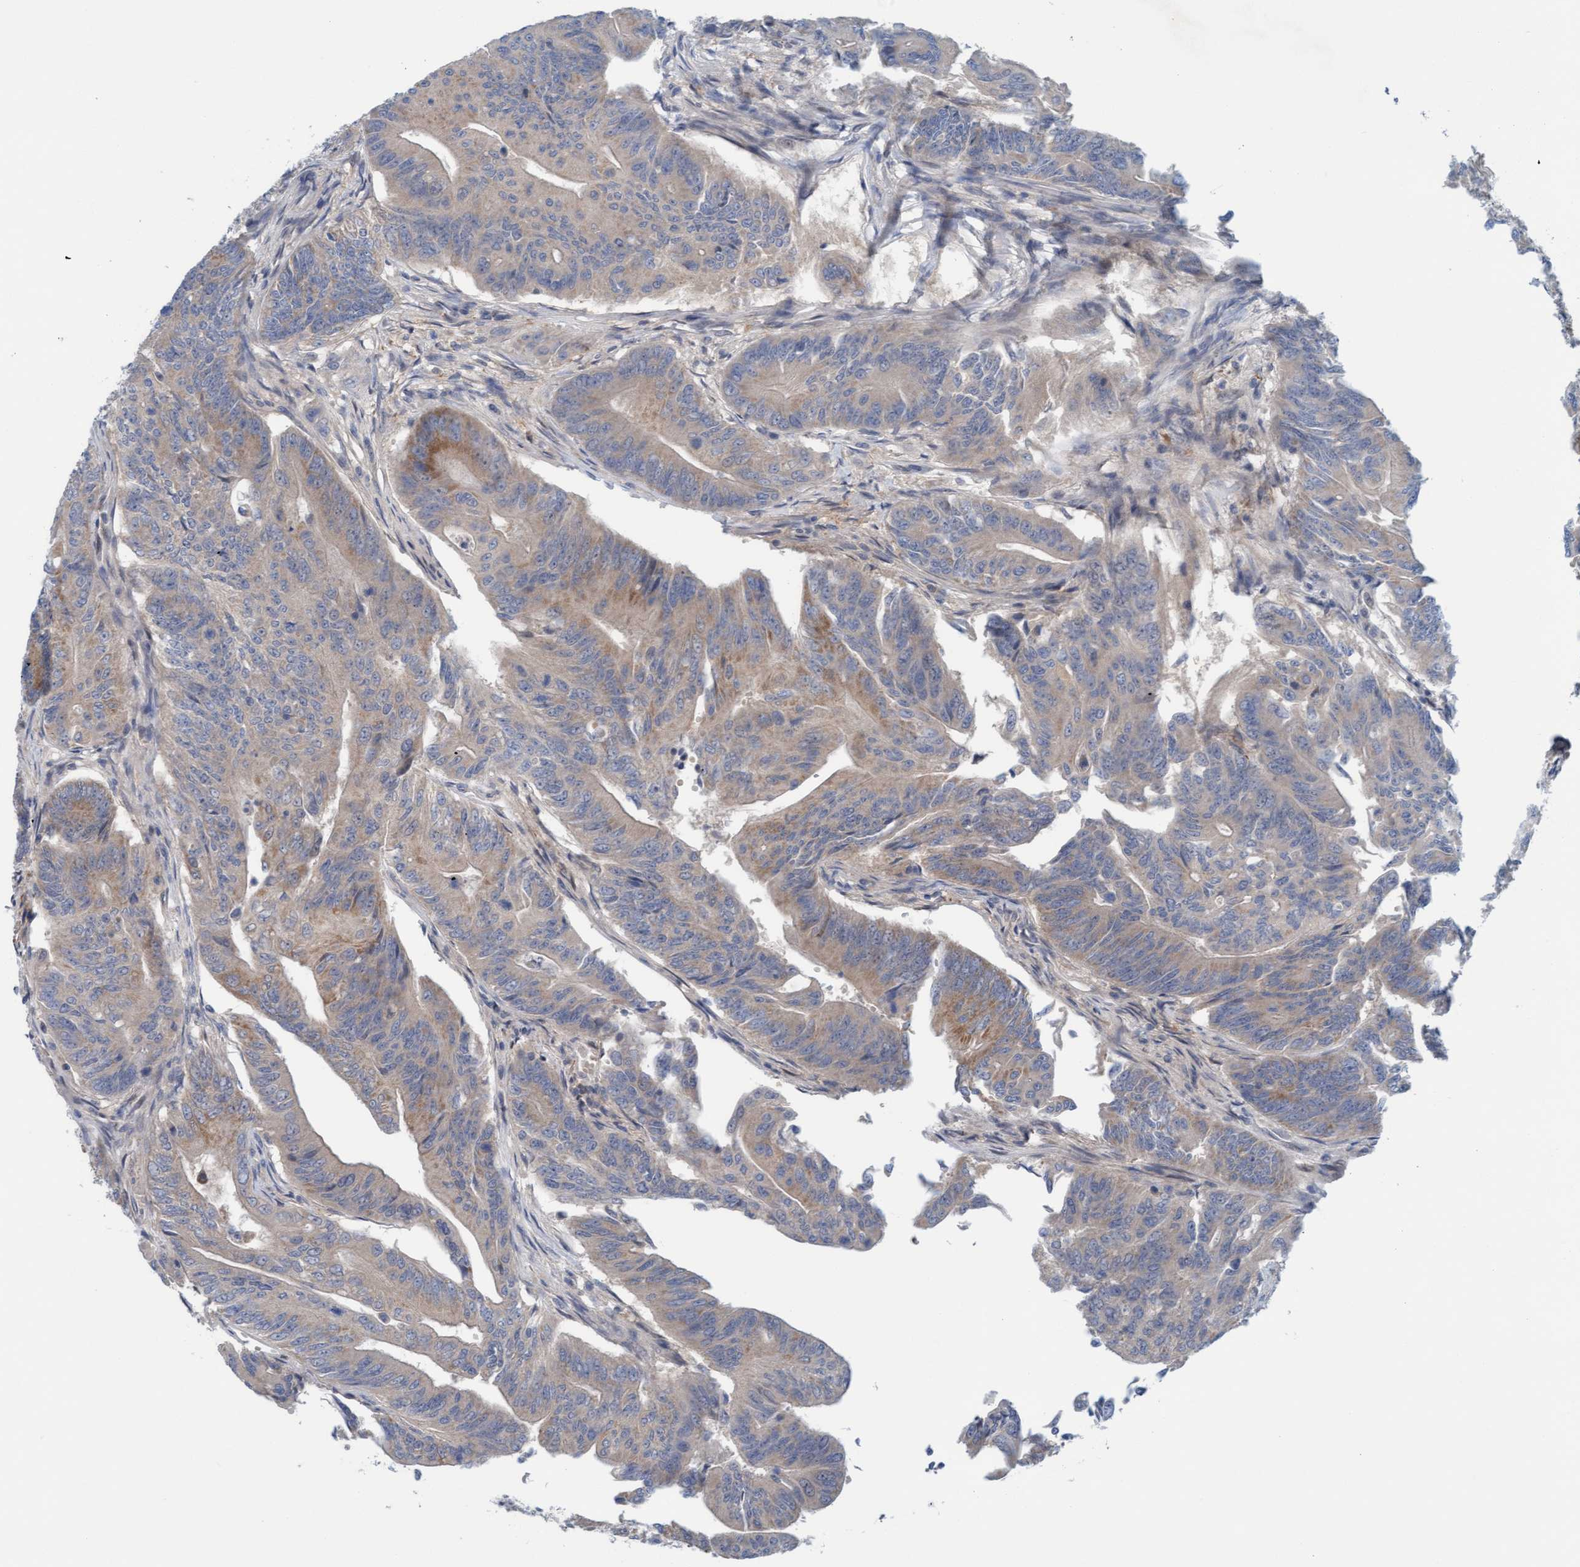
{"staining": {"intensity": "weak", "quantity": "25%-75%", "location": "cytoplasmic/membranous"}, "tissue": "colorectal cancer", "cell_type": "Tumor cells", "image_type": "cancer", "snomed": [{"axis": "morphology", "description": "Adenoma, NOS"}, {"axis": "morphology", "description": "Adenocarcinoma, NOS"}, {"axis": "topography", "description": "Colon"}], "caption": "Colorectal adenoma was stained to show a protein in brown. There is low levels of weak cytoplasmic/membranous staining in approximately 25%-75% of tumor cells.", "gene": "KLHL25", "patient": {"sex": "male", "age": 79}}